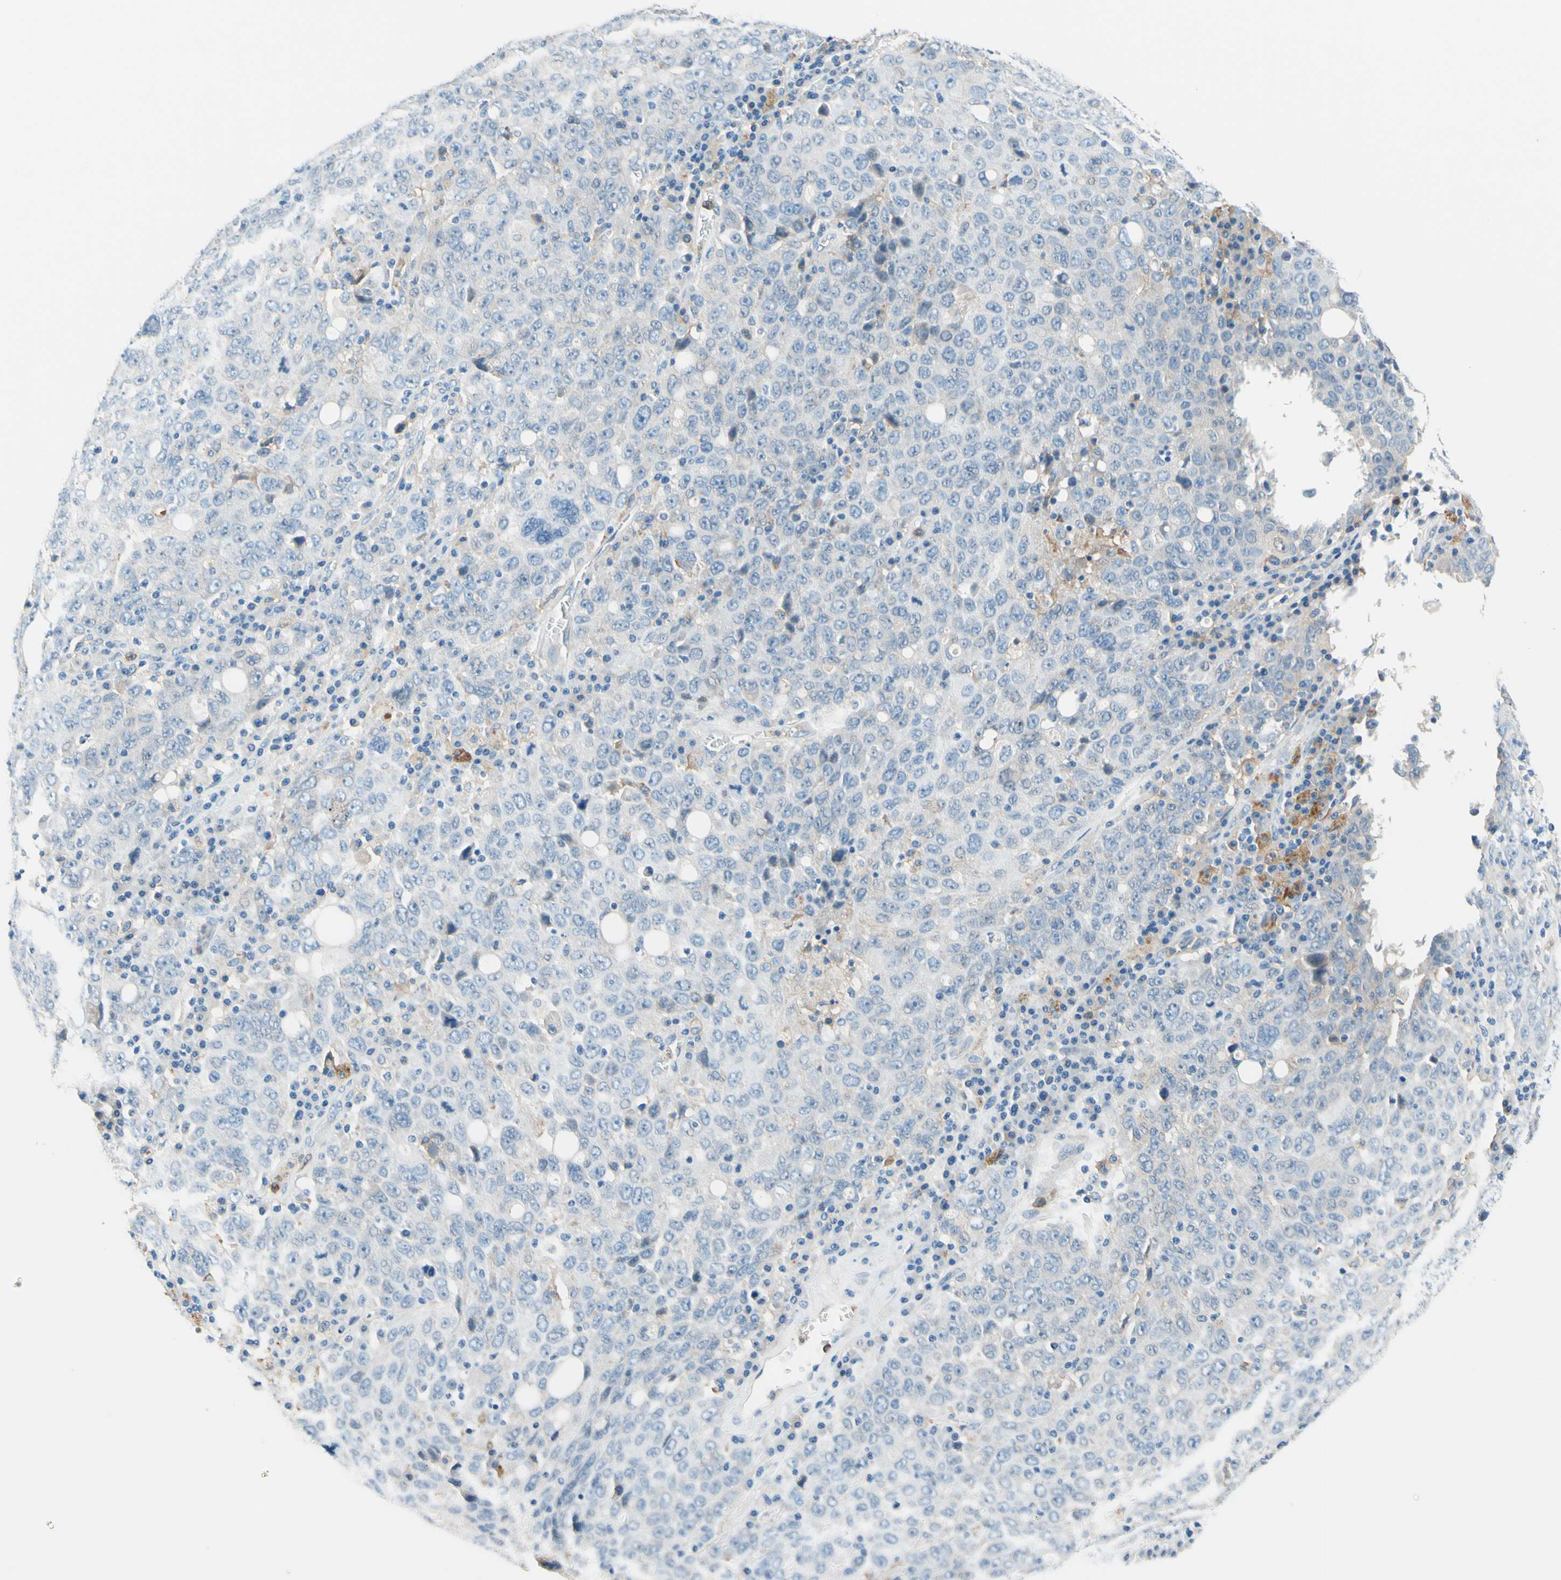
{"staining": {"intensity": "negative", "quantity": "none", "location": "none"}, "tissue": "ovarian cancer", "cell_type": "Tumor cells", "image_type": "cancer", "snomed": [{"axis": "morphology", "description": "Carcinoma, endometroid"}, {"axis": "topography", "description": "Ovary"}], "caption": "Immunohistochemistry (IHC) image of neoplastic tissue: human ovarian cancer stained with DAB (3,3'-diaminobenzidine) demonstrates no significant protein positivity in tumor cells.", "gene": "SIGLEC9", "patient": {"sex": "female", "age": 62}}